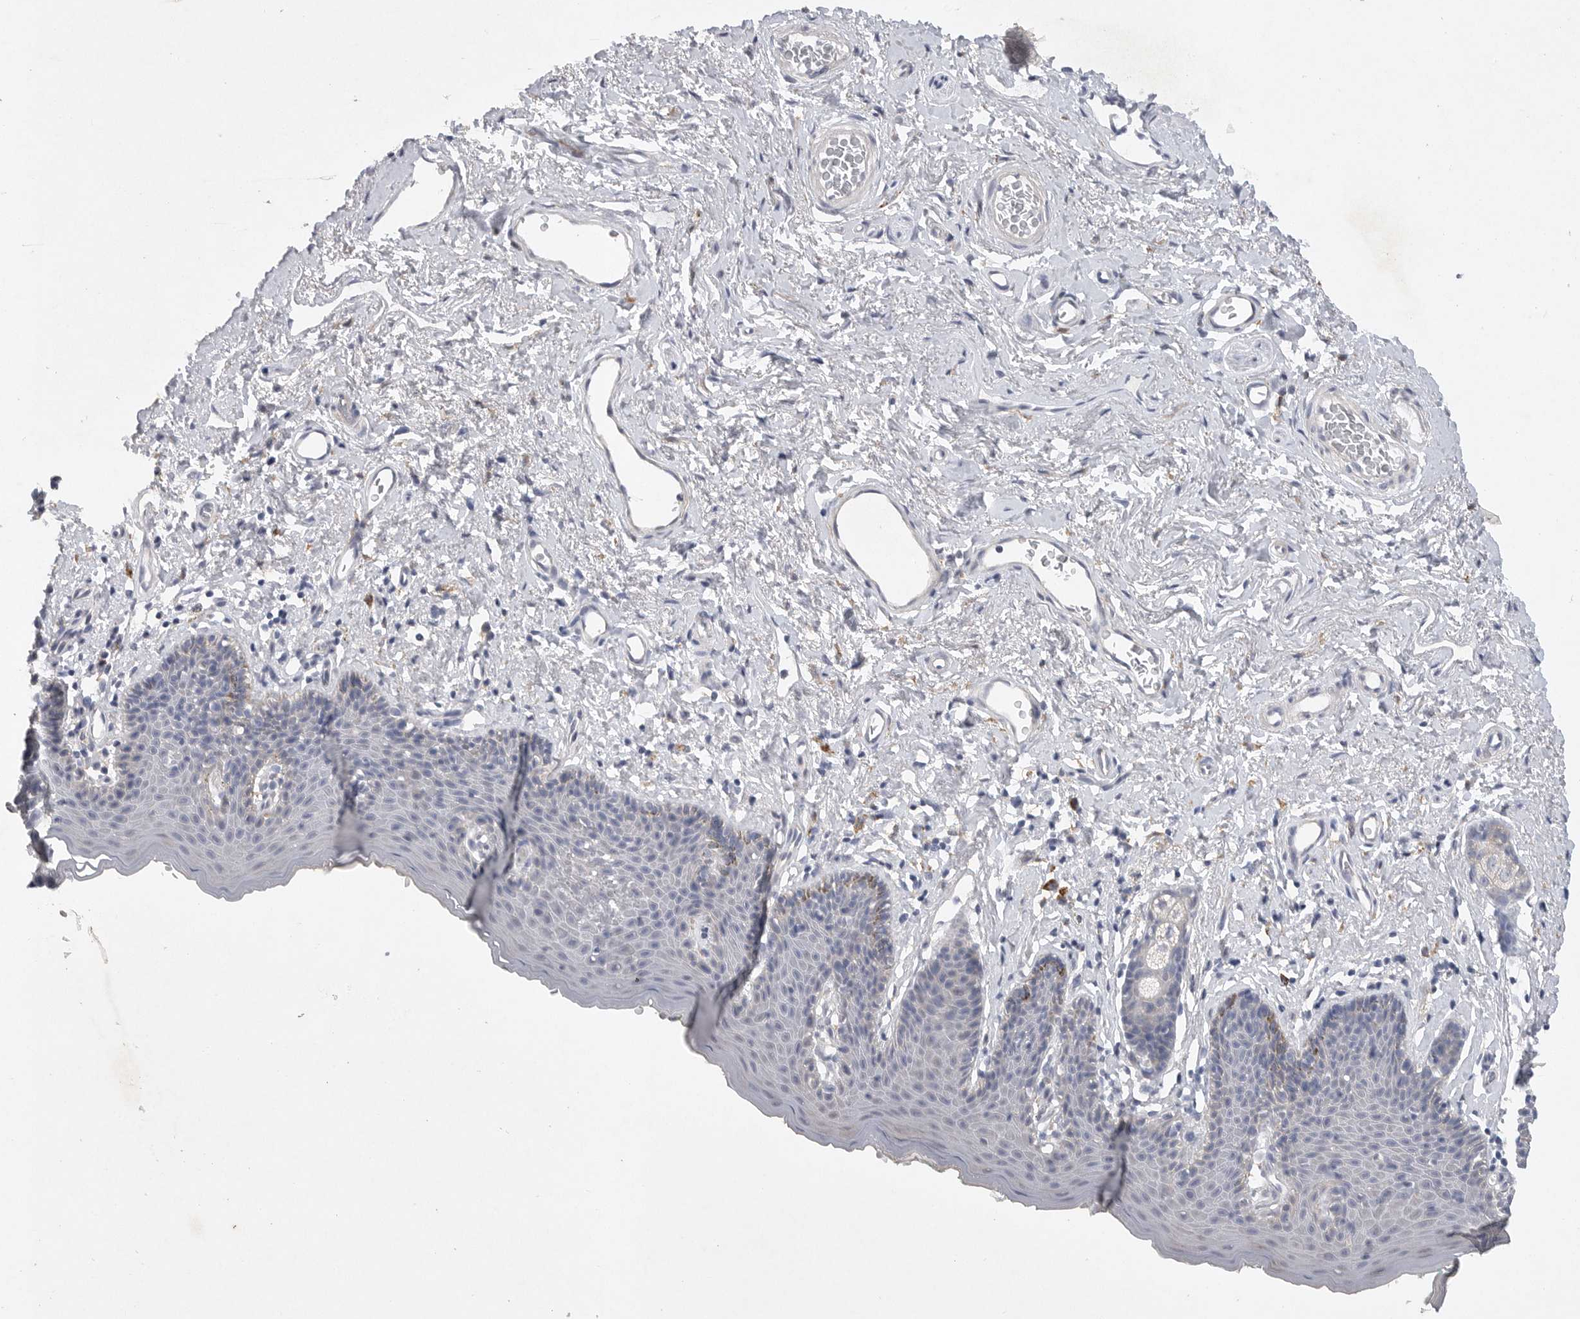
{"staining": {"intensity": "negative", "quantity": "none", "location": "none"}, "tissue": "skin", "cell_type": "Epidermal cells", "image_type": "normal", "snomed": [{"axis": "morphology", "description": "Normal tissue, NOS"}, {"axis": "topography", "description": "Vulva"}], "caption": "High power microscopy photomicrograph of an IHC image of benign skin, revealing no significant expression in epidermal cells. The staining is performed using DAB brown chromogen with nuclei counter-stained in using hematoxylin.", "gene": "EDEM3", "patient": {"sex": "female", "age": 66}}